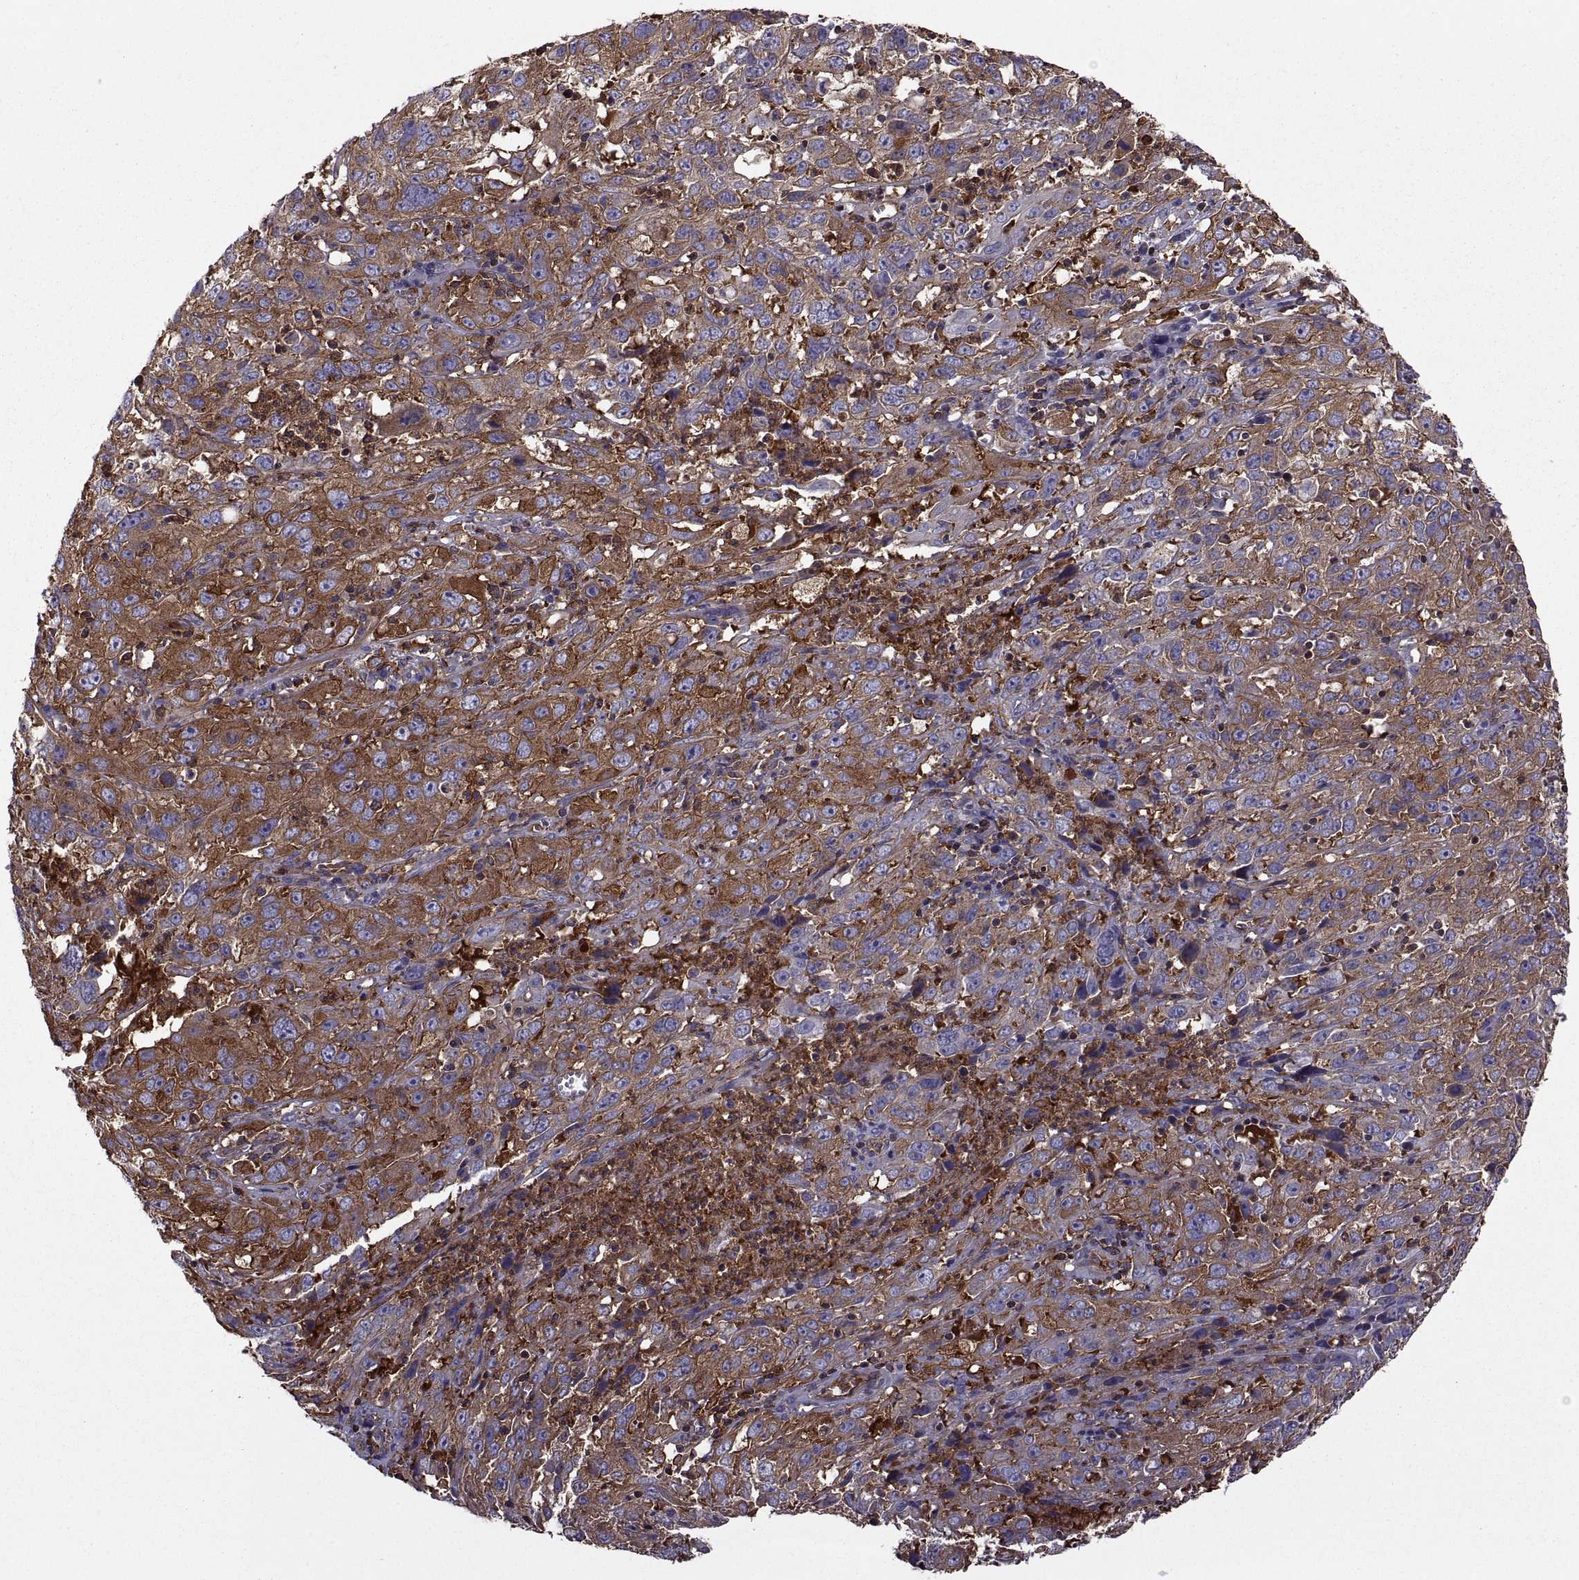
{"staining": {"intensity": "strong", "quantity": "25%-75%", "location": "cytoplasmic/membranous"}, "tissue": "cervical cancer", "cell_type": "Tumor cells", "image_type": "cancer", "snomed": [{"axis": "morphology", "description": "Squamous cell carcinoma, NOS"}, {"axis": "topography", "description": "Cervix"}], "caption": "Protein staining of cervical cancer tissue demonstrates strong cytoplasmic/membranous positivity in approximately 25%-75% of tumor cells. (DAB = brown stain, brightfield microscopy at high magnification).", "gene": "MYH9", "patient": {"sex": "female", "age": 32}}